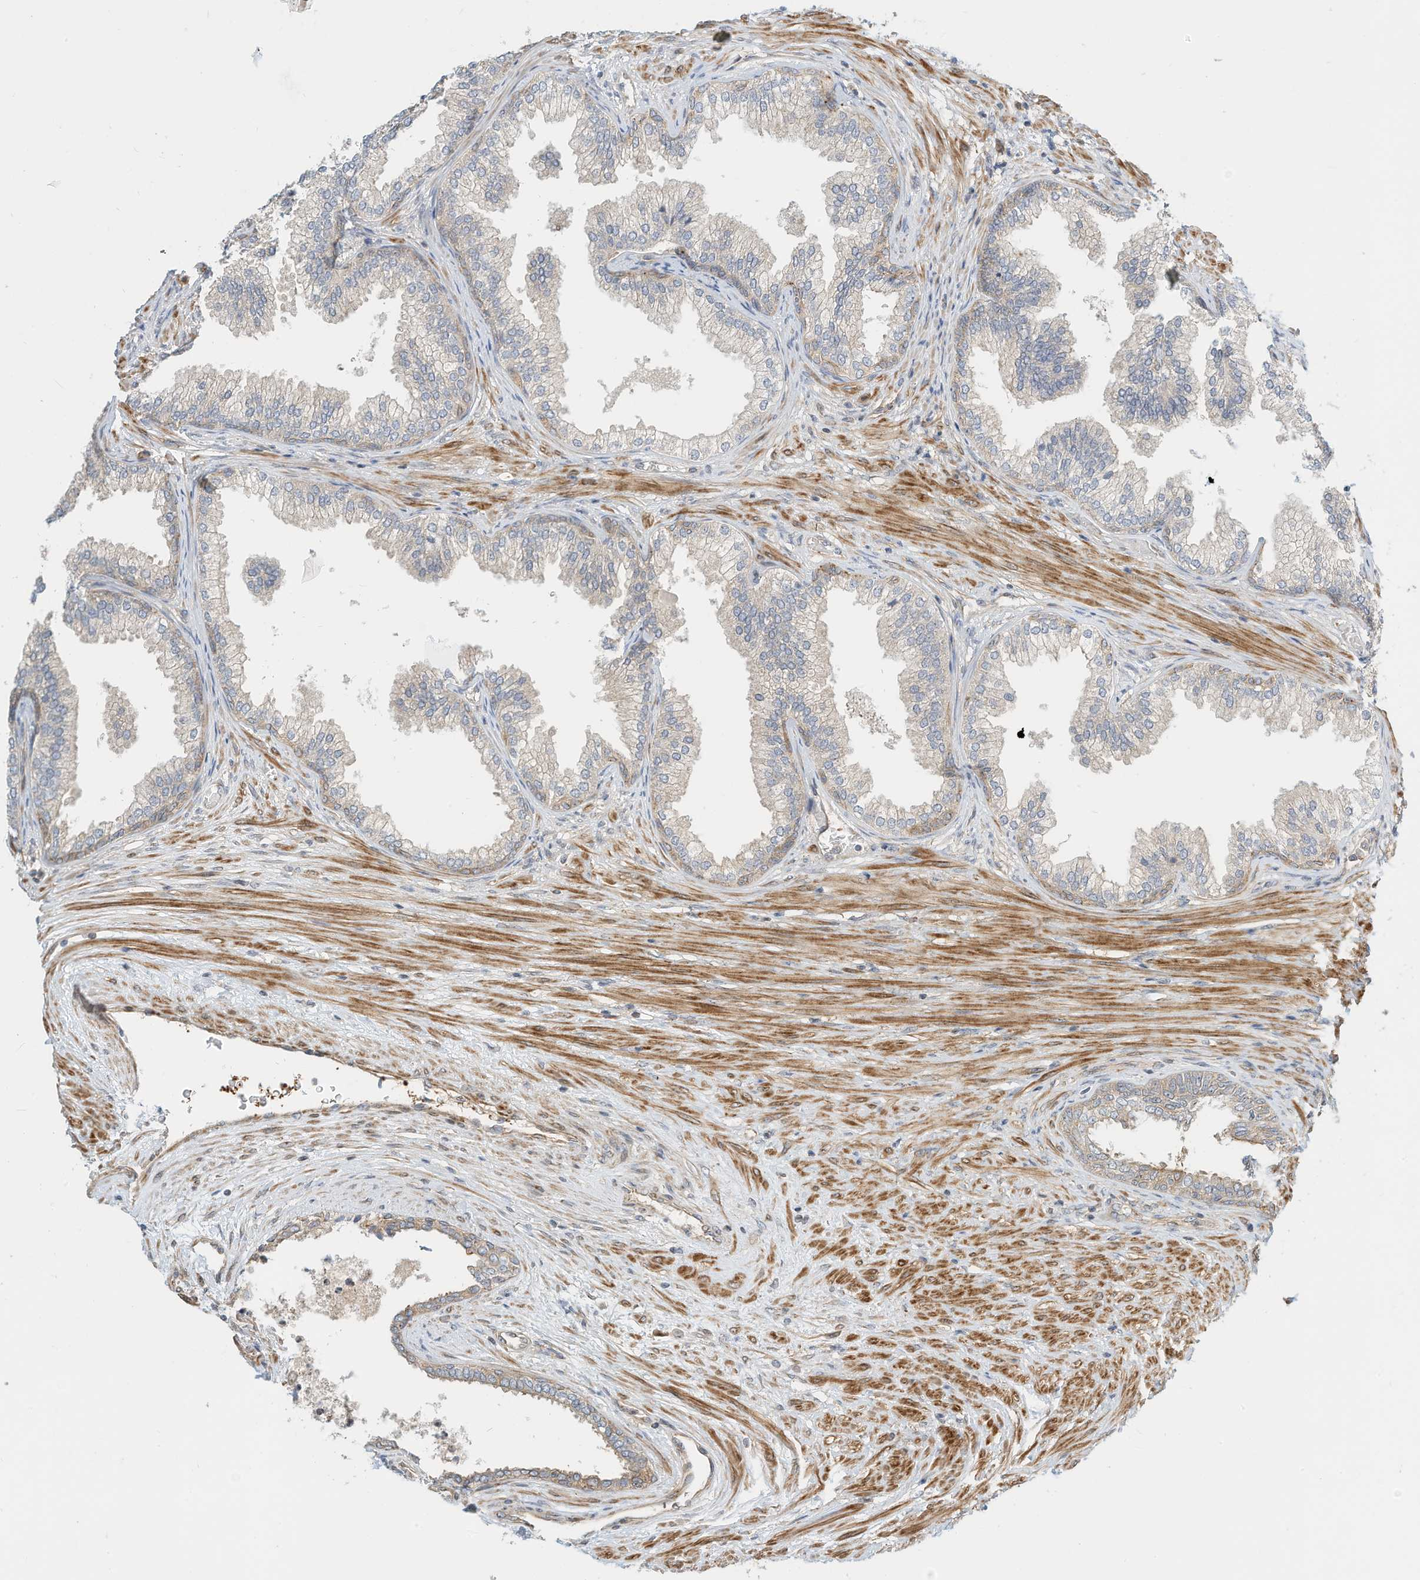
{"staining": {"intensity": "moderate", "quantity": "25%-75%", "location": "cytoplasmic/membranous"}, "tissue": "prostate", "cell_type": "Glandular cells", "image_type": "normal", "snomed": [{"axis": "morphology", "description": "Normal tissue, NOS"}, {"axis": "topography", "description": "Prostate"}], "caption": "Protein expression by immunohistochemistry exhibits moderate cytoplasmic/membranous positivity in about 25%-75% of glandular cells in unremarkable prostate. (brown staining indicates protein expression, while blue staining denotes nuclei).", "gene": "OFD1", "patient": {"sex": "male", "age": 76}}